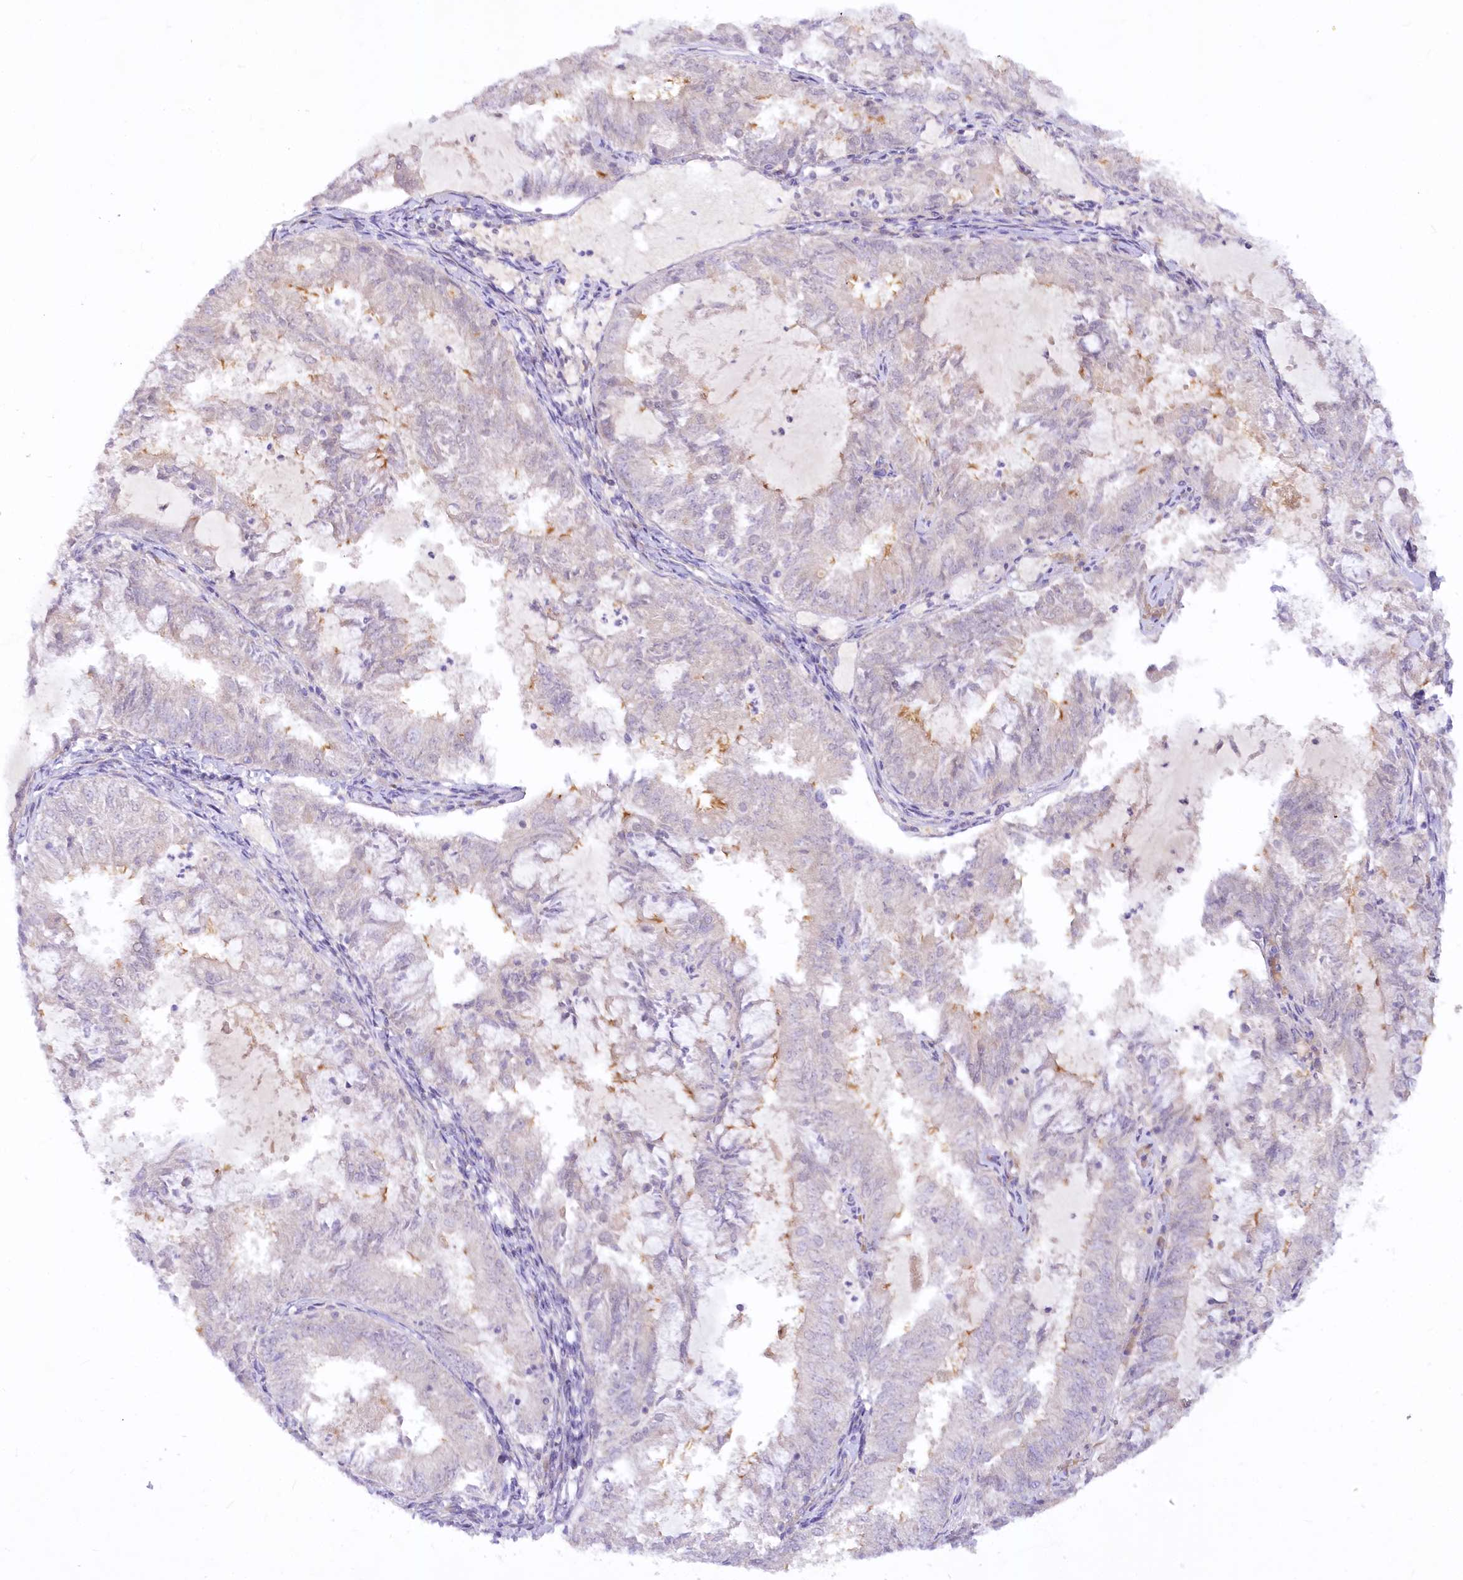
{"staining": {"intensity": "weak", "quantity": "<25%", "location": "cytoplasmic/membranous"}, "tissue": "endometrial cancer", "cell_type": "Tumor cells", "image_type": "cancer", "snomed": [{"axis": "morphology", "description": "Adenocarcinoma, NOS"}, {"axis": "topography", "description": "Endometrium"}], "caption": "Photomicrograph shows no significant protein positivity in tumor cells of endometrial cancer (adenocarcinoma).", "gene": "EFHC2", "patient": {"sex": "female", "age": 57}}